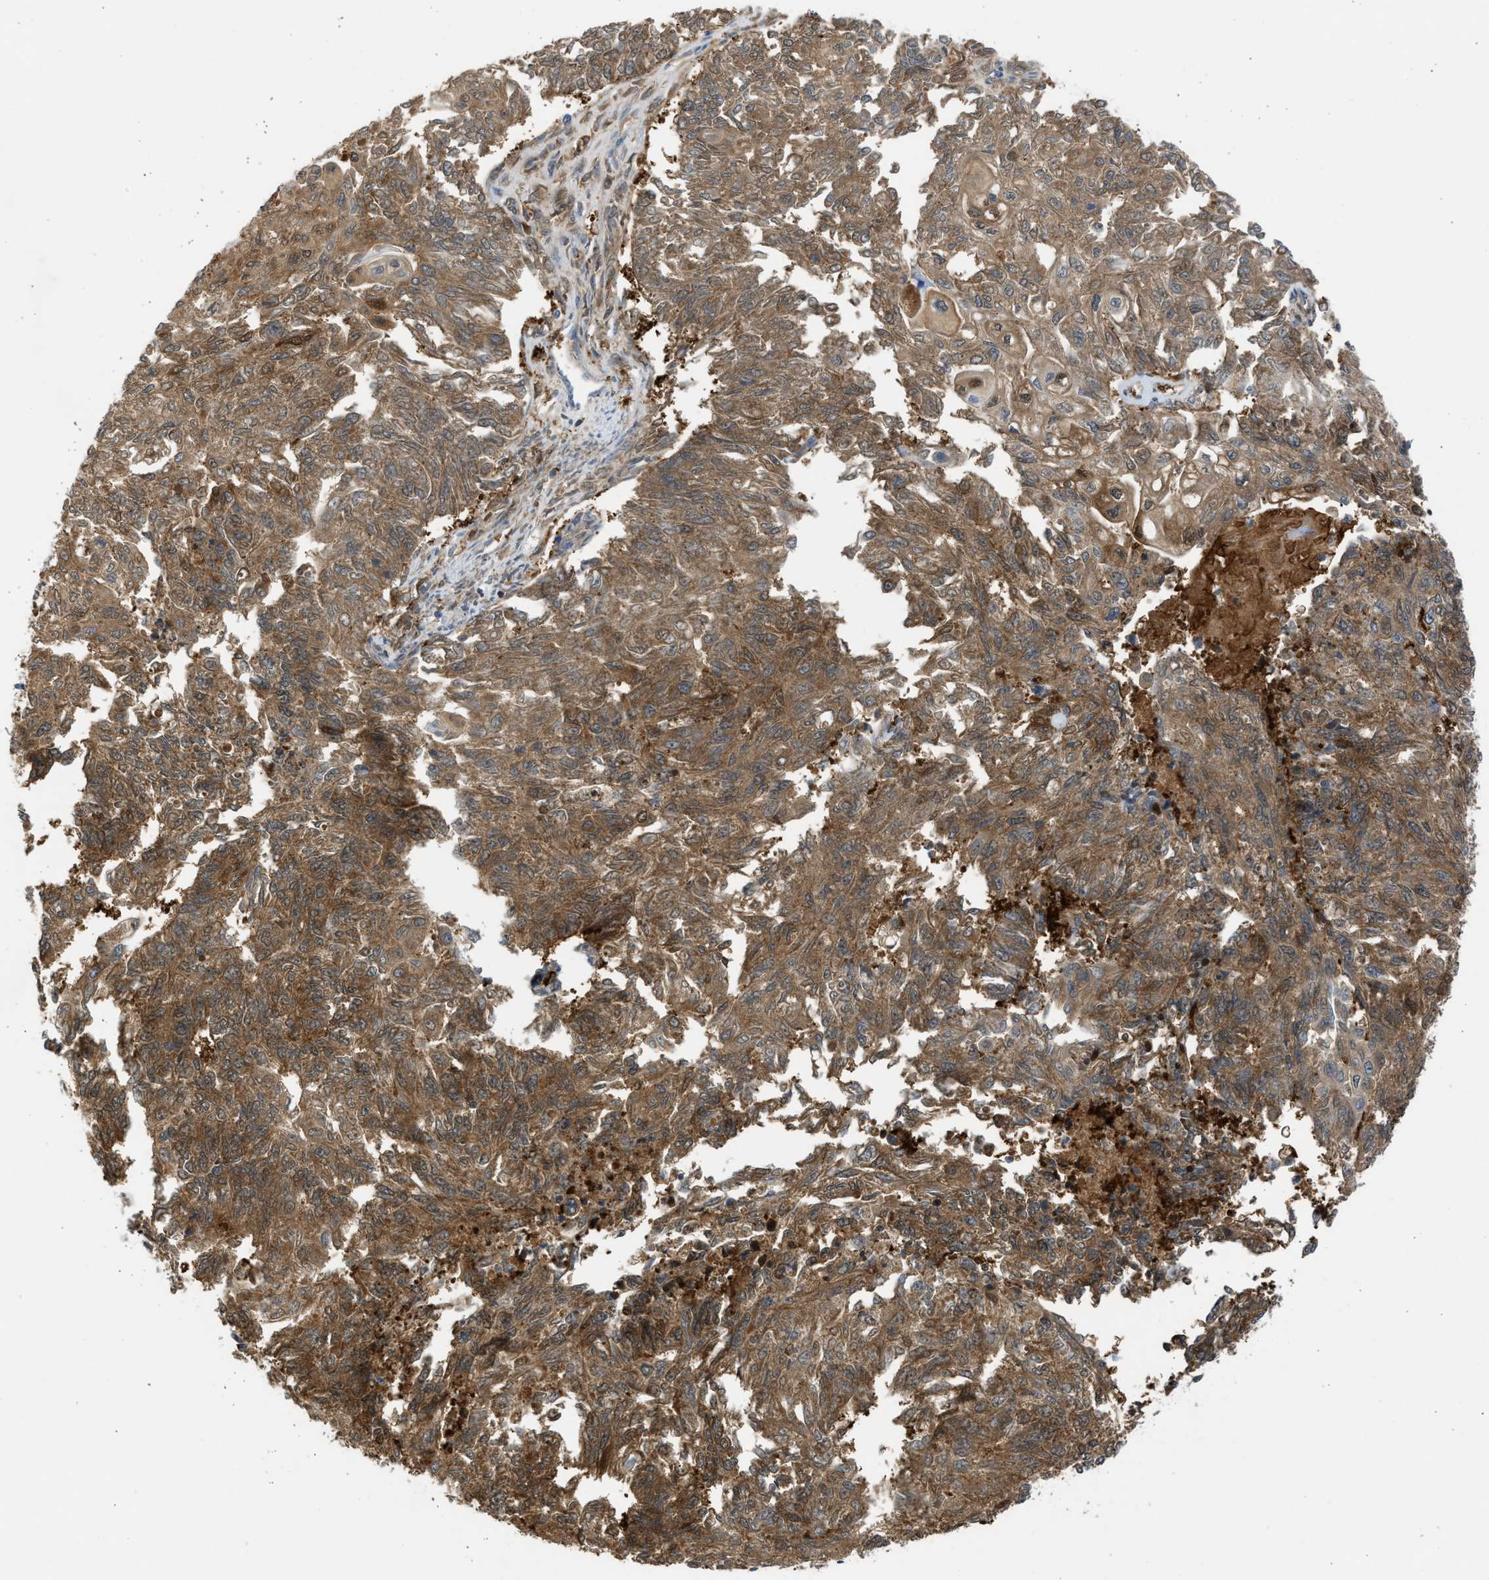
{"staining": {"intensity": "moderate", "quantity": ">75%", "location": "cytoplasmic/membranous"}, "tissue": "endometrial cancer", "cell_type": "Tumor cells", "image_type": "cancer", "snomed": [{"axis": "morphology", "description": "Adenocarcinoma, NOS"}, {"axis": "topography", "description": "Endometrium"}], "caption": "Tumor cells demonstrate medium levels of moderate cytoplasmic/membranous staining in about >75% of cells in human endometrial cancer (adenocarcinoma).", "gene": "MAPK7", "patient": {"sex": "female", "age": 32}}